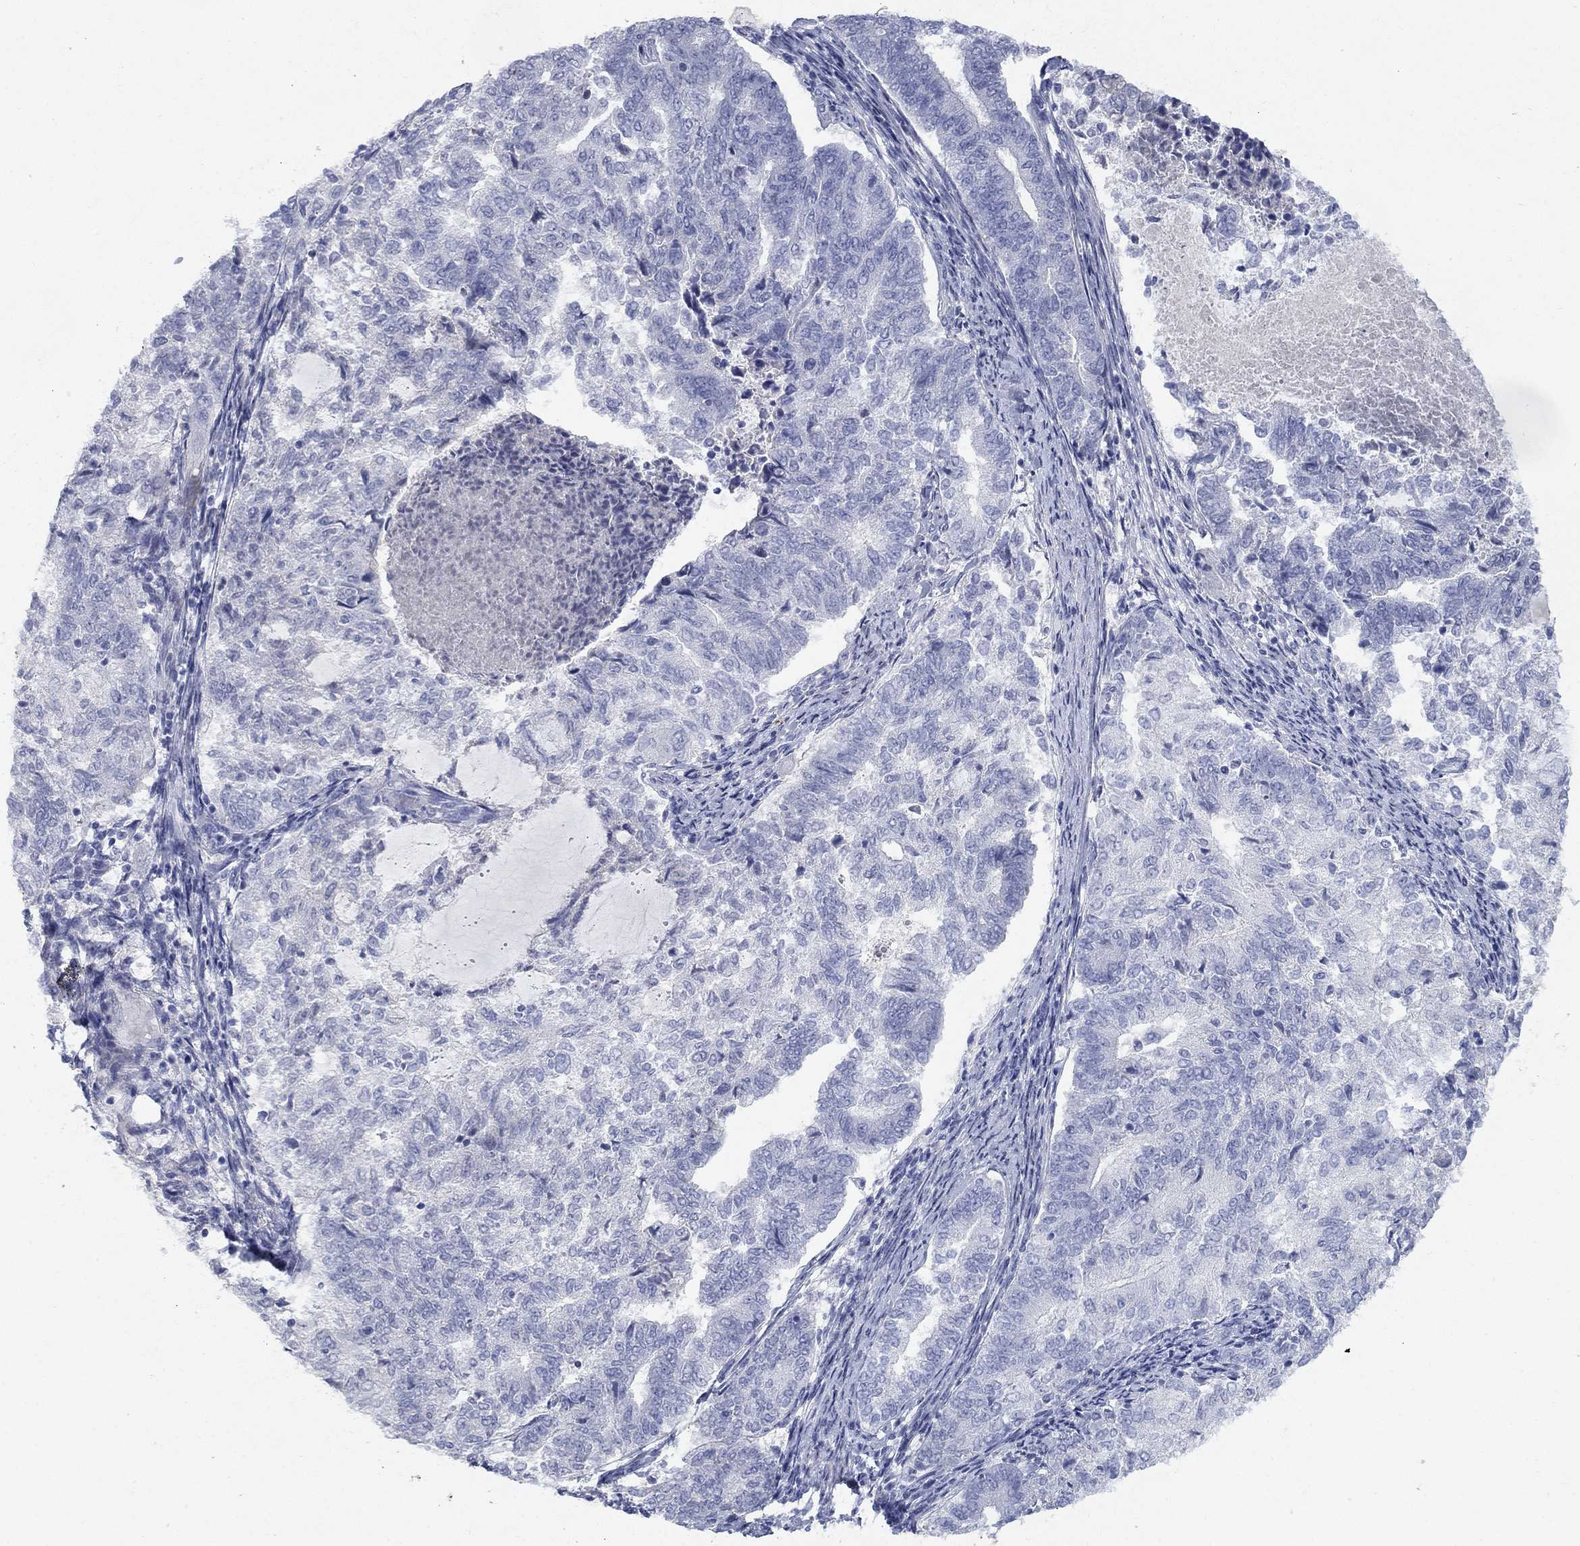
{"staining": {"intensity": "negative", "quantity": "none", "location": "none"}, "tissue": "endometrial cancer", "cell_type": "Tumor cells", "image_type": "cancer", "snomed": [{"axis": "morphology", "description": "Adenocarcinoma, NOS"}, {"axis": "topography", "description": "Endometrium"}], "caption": "High magnification brightfield microscopy of adenocarcinoma (endometrial) stained with DAB (3,3'-diaminobenzidine) (brown) and counterstained with hematoxylin (blue): tumor cells show no significant expression. The staining is performed using DAB (3,3'-diaminobenzidine) brown chromogen with nuclei counter-stained in using hematoxylin.", "gene": "TMEM249", "patient": {"sex": "female", "age": 65}}